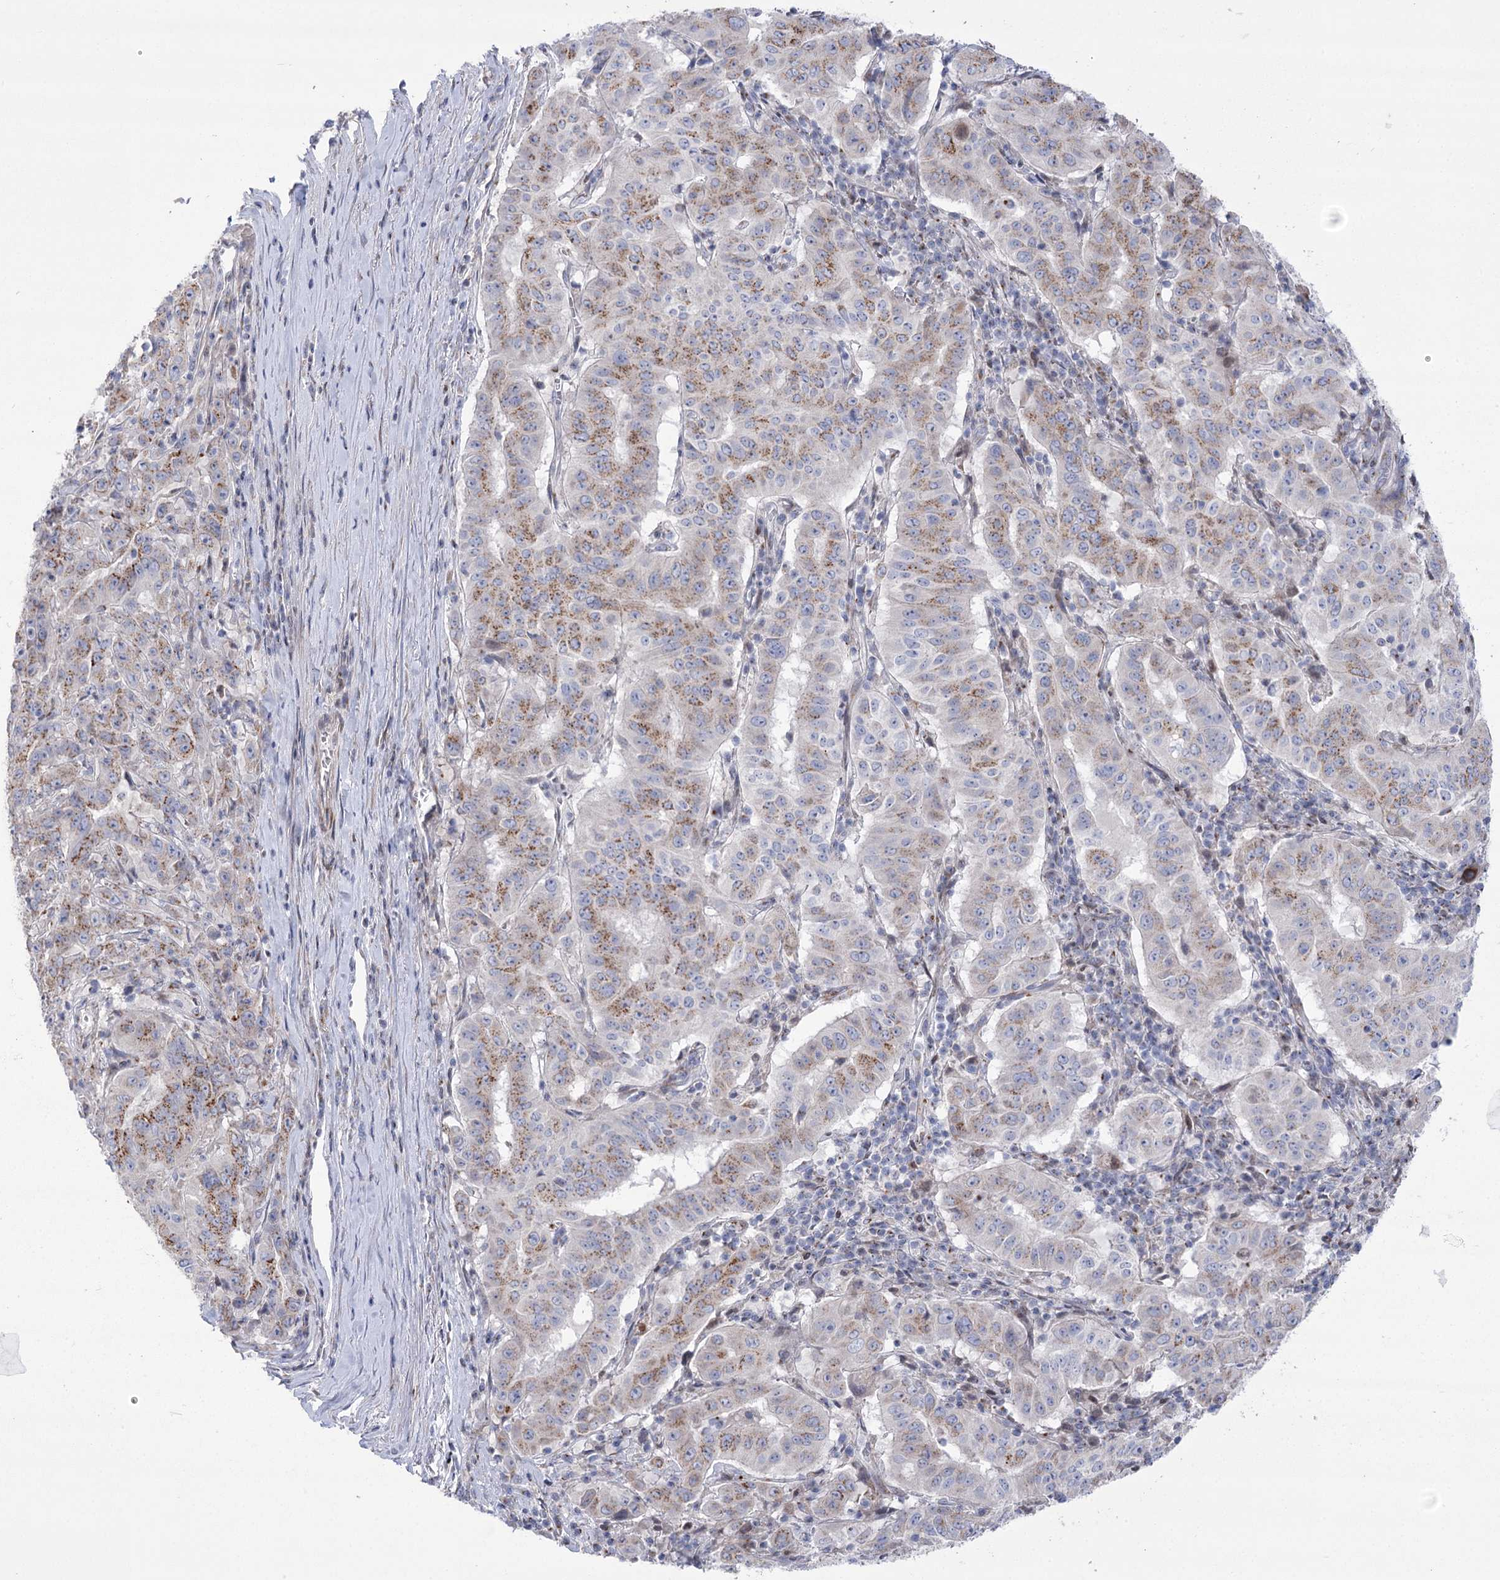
{"staining": {"intensity": "moderate", "quantity": ">75%", "location": "cytoplasmic/membranous"}, "tissue": "pancreatic cancer", "cell_type": "Tumor cells", "image_type": "cancer", "snomed": [{"axis": "morphology", "description": "Adenocarcinoma, NOS"}, {"axis": "topography", "description": "Pancreas"}], "caption": "Immunohistochemical staining of adenocarcinoma (pancreatic) exhibits medium levels of moderate cytoplasmic/membranous expression in approximately >75% of tumor cells. Nuclei are stained in blue.", "gene": "NME7", "patient": {"sex": "male", "age": 63}}